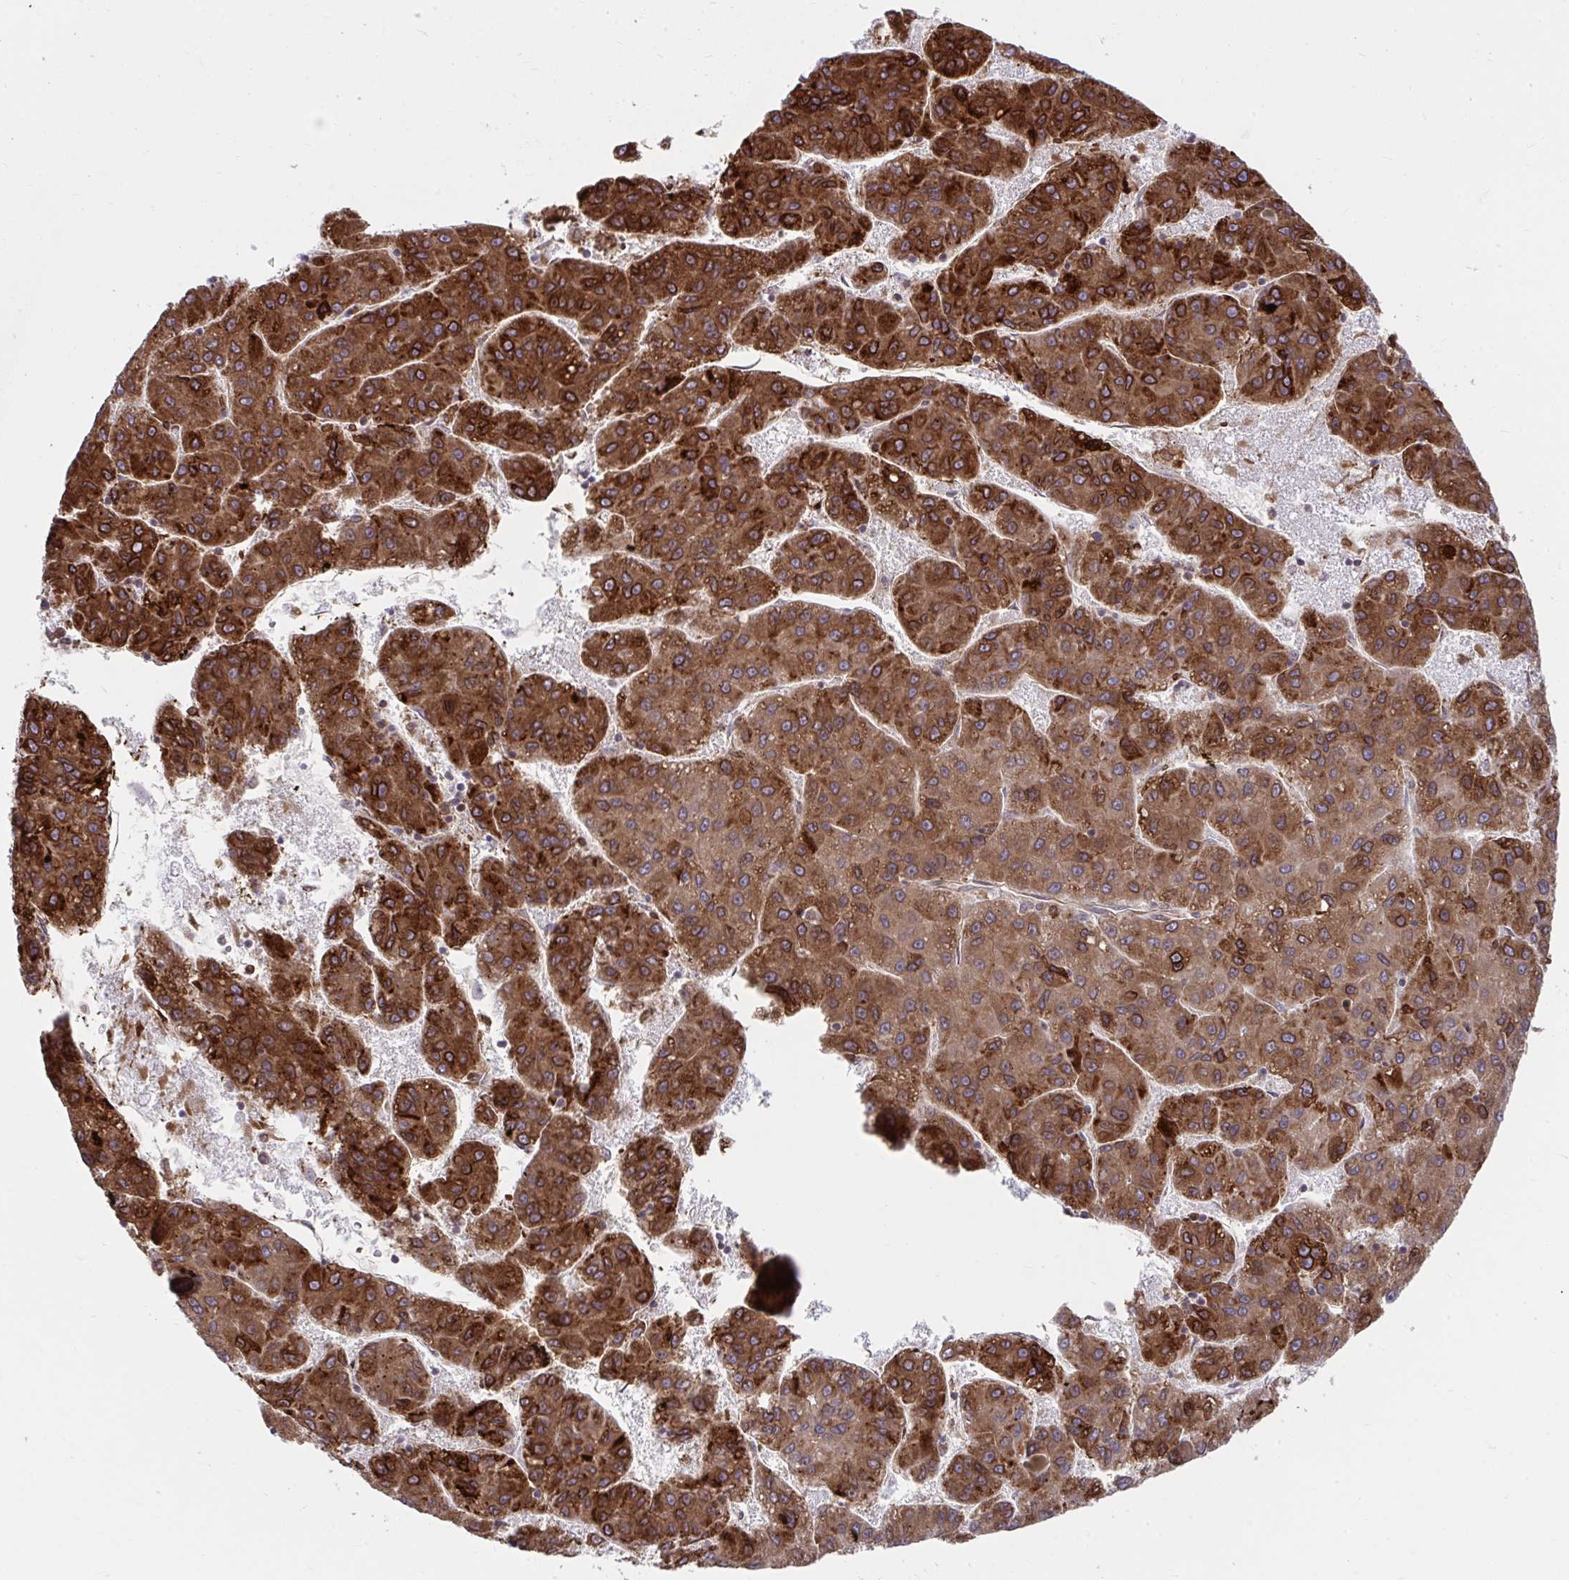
{"staining": {"intensity": "strong", "quantity": ">75%", "location": "cytoplasmic/membranous"}, "tissue": "liver cancer", "cell_type": "Tumor cells", "image_type": "cancer", "snomed": [{"axis": "morphology", "description": "Carcinoma, Hepatocellular, NOS"}, {"axis": "topography", "description": "Liver"}], "caption": "Brown immunohistochemical staining in hepatocellular carcinoma (liver) displays strong cytoplasmic/membranous positivity in approximately >75% of tumor cells.", "gene": "STIM2", "patient": {"sex": "female", "age": 82}}